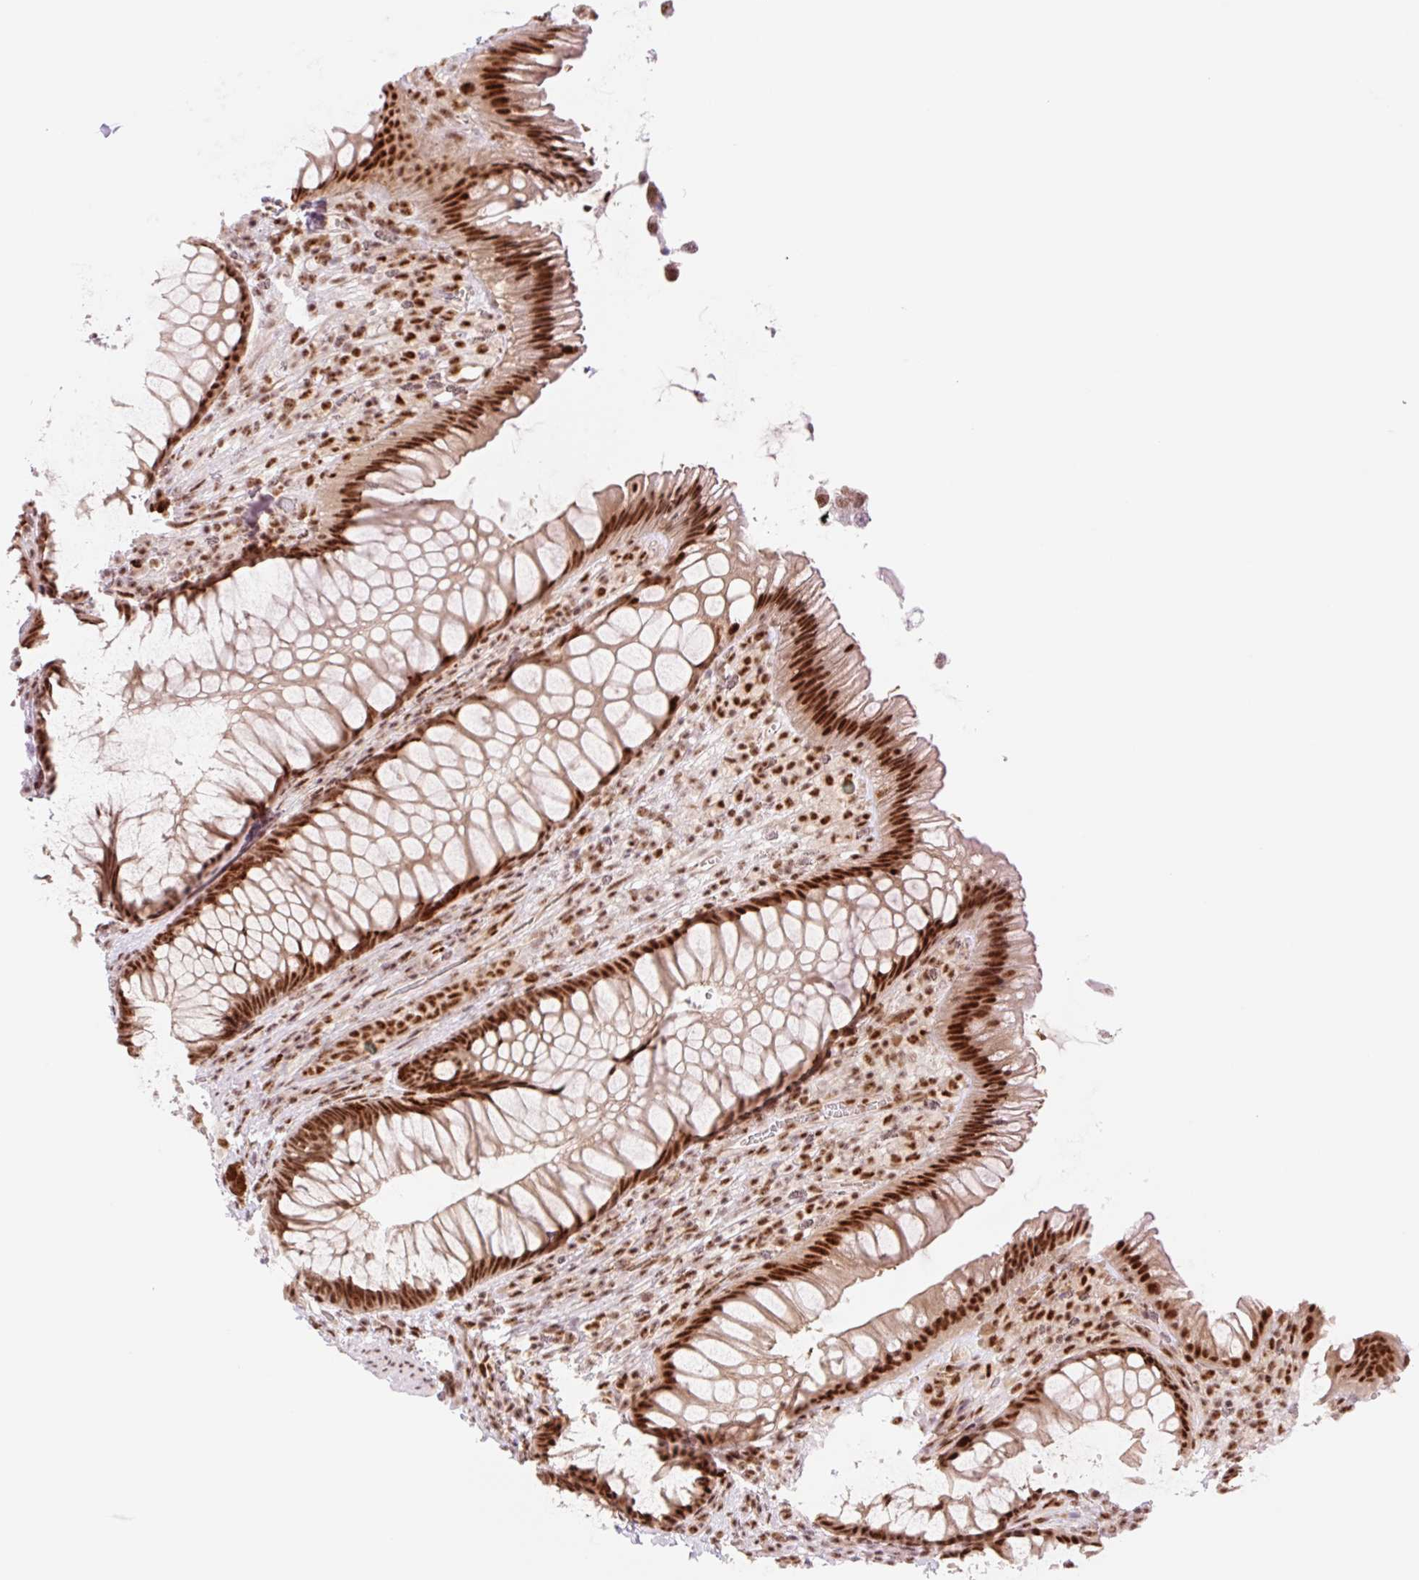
{"staining": {"intensity": "strong", "quantity": ">75%", "location": "nuclear"}, "tissue": "rectum", "cell_type": "Glandular cells", "image_type": "normal", "snomed": [{"axis": "morphology", "description": "Normal tissue, NOS"}, {"axis": "topography", "description": "Rectum"}], "caption": "Rectum stained for a protein (brown) reveals strong nuclear positive positivity in about >75% of glandular cells.", "gene": "PRDM11", "patient": {"sex": "male", "age": 53}}